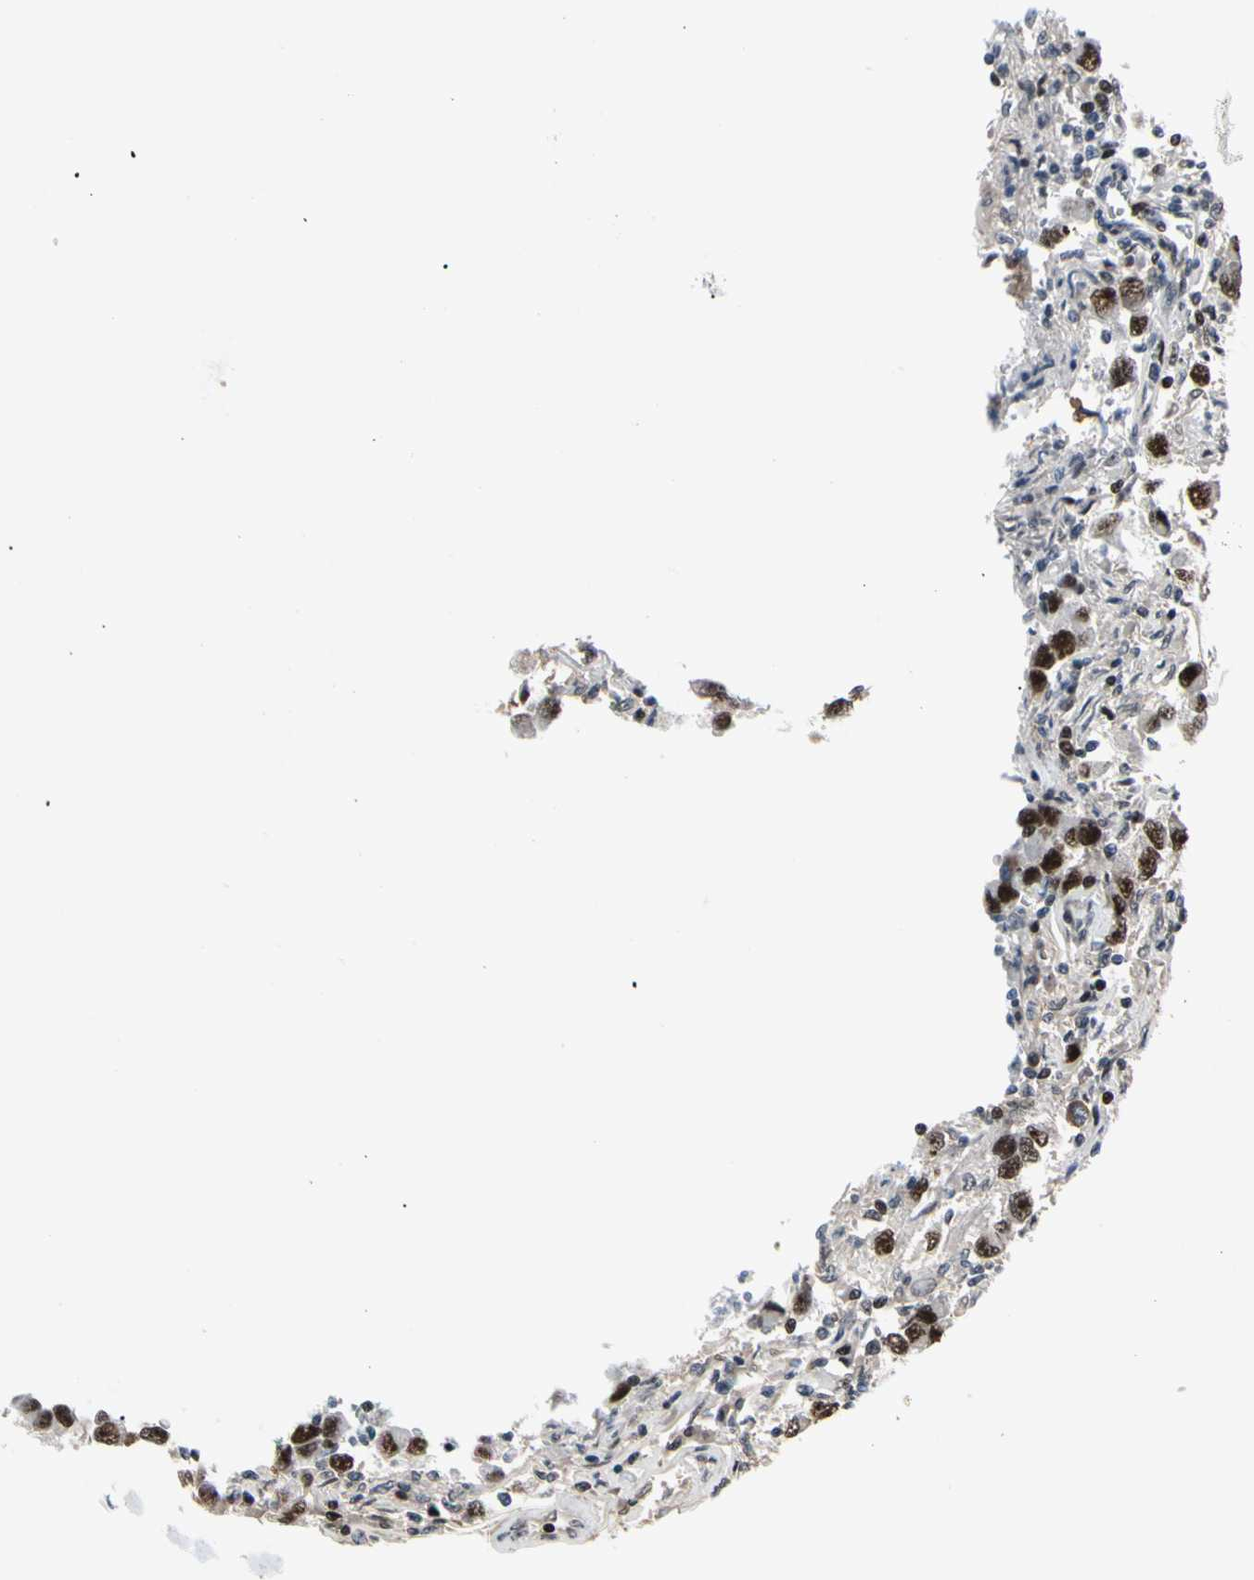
{"staining": {"intensity": "strong", "quantity": ">75%", "location": "nuclear"}, "tissue": "testis cancer", "cell_type": "Tumor cells", "image_type": "cancer", "snomed": [{"axis": "morphology", "description": "Carcinoma, Embryonal, NOS"}, {"axis": "topography", "description": "Testis"}], "caption": "Protein staining of testis cancer (embryonal carcinoma) tissue displays strong nuclear positivity in approximately >75% of tumor cells.", "gene": "FOXO3", "patient": {"sex": "male", "age": 21}}